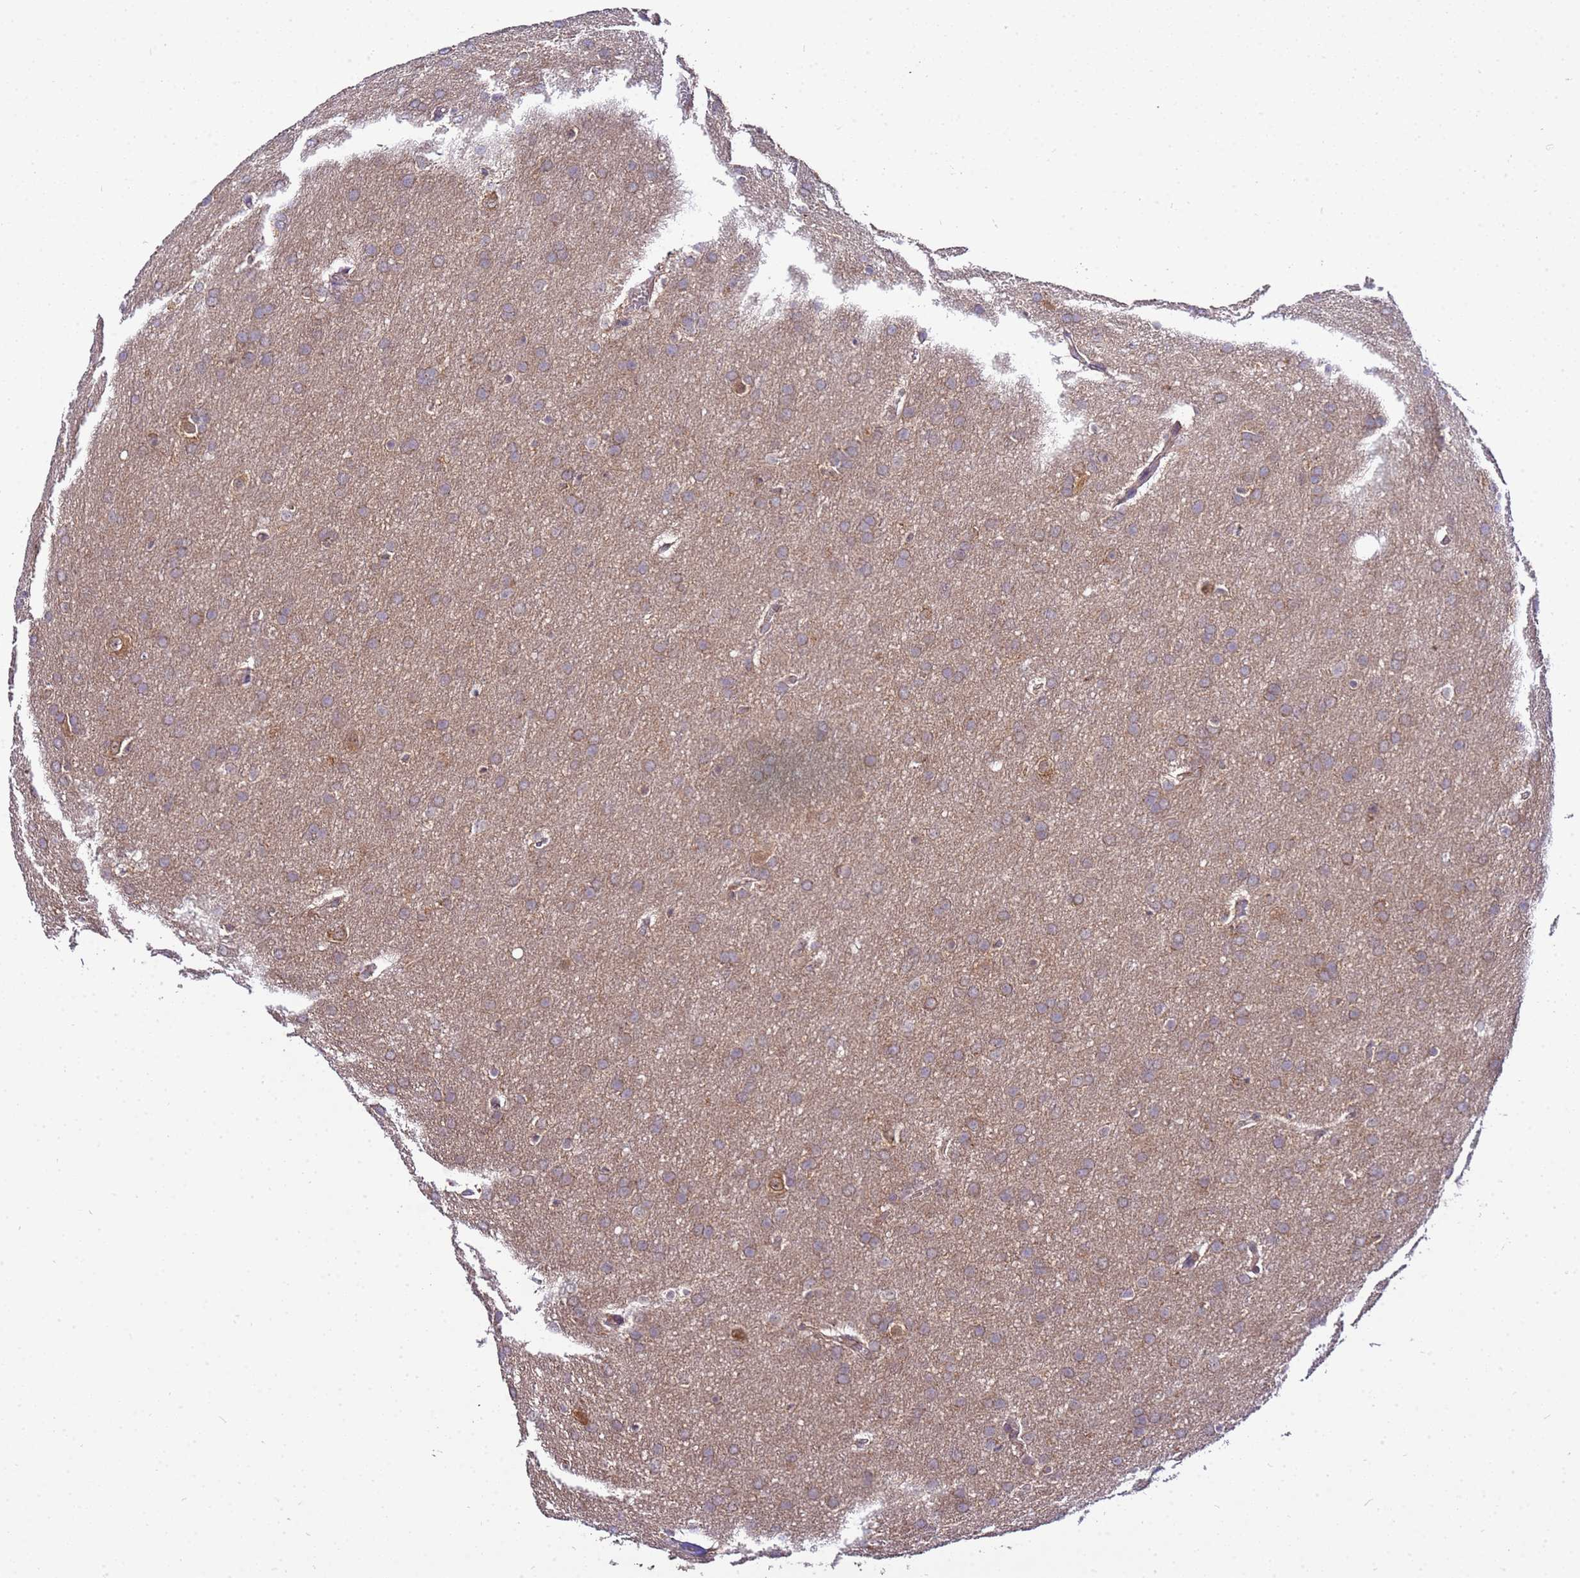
{"staining": {"intensity": "moderate", "quantity": ">75%", "location": "cytoplasmic/membranous"}, "tissue": "glioma", "cell_type": "Tumor cells", "image_type": "cancer", "snomed": [{"axis": "morphology", "description": "Glioma, malignant, Low grade"}, {"axis": "topography", "description": "Brain"}], "caption": "Glioma stained with a protein marker exhibits moderate staining in tumor cells.", "gene": "GSPT2", "patient": {"sex": "female", "age": 32}}